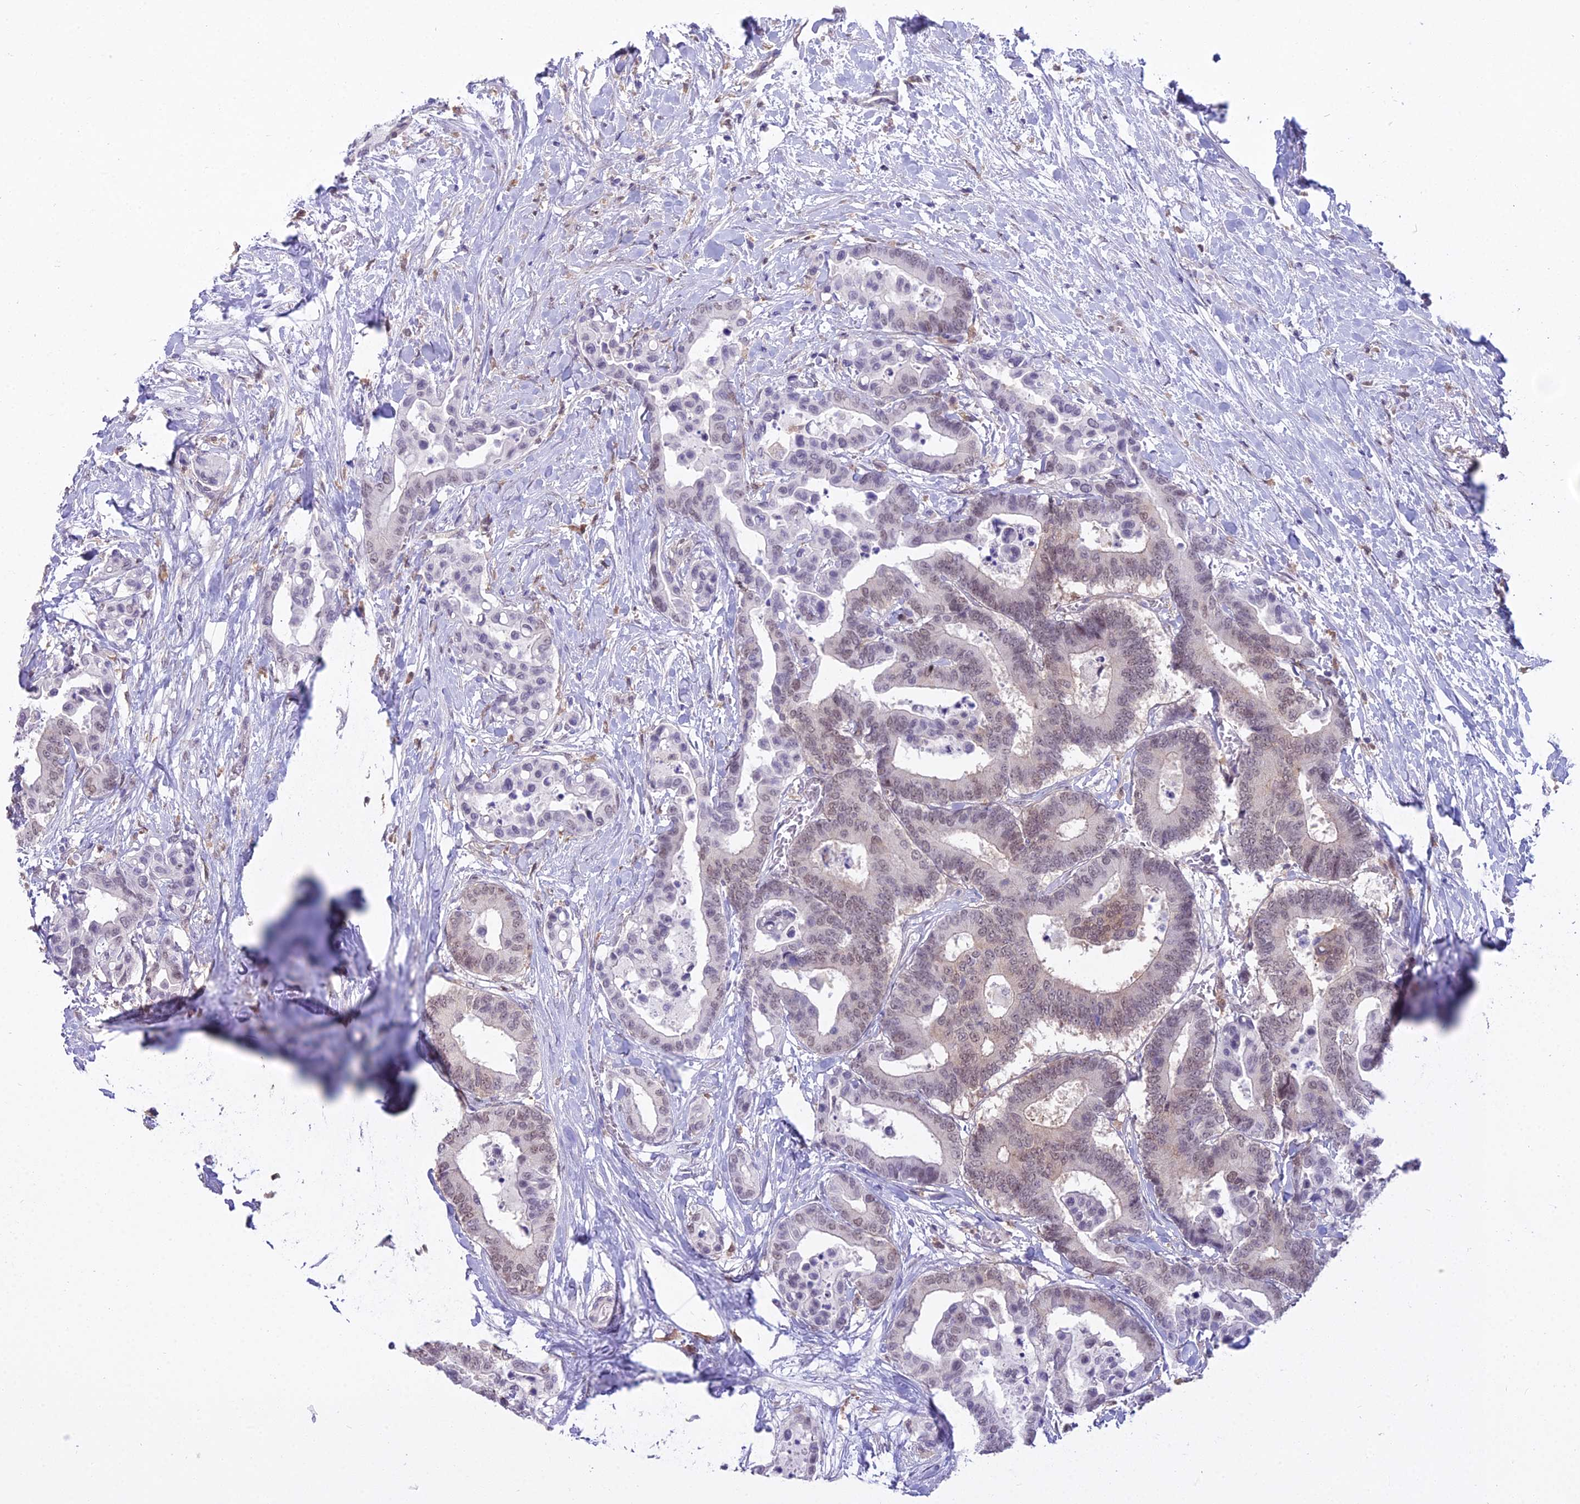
{"staining": {"intensity": "weak", "quantity": "25%-75%", "location": "nuclear"}, "tissue": "colorectal cancer", "cell_type": "Tumor cells", "image_type": "cancer", "snomed": [{"axis": "morphology", "description": "Normal tissue, NOS"}, {"axis": "morphology", "description": "Adenocarcinoma, NOS"}, {"axis": "topography", "description": "Colon"}], "caption": "IHC image of human adenocarcinoma (colorectal) stained for a protein (brown), which exhibits low levels of weak nuclear staining in about 25%-75% of tumor cells.", "gene": "BLNK", "patient": {"sex": "male", "age": 82}}